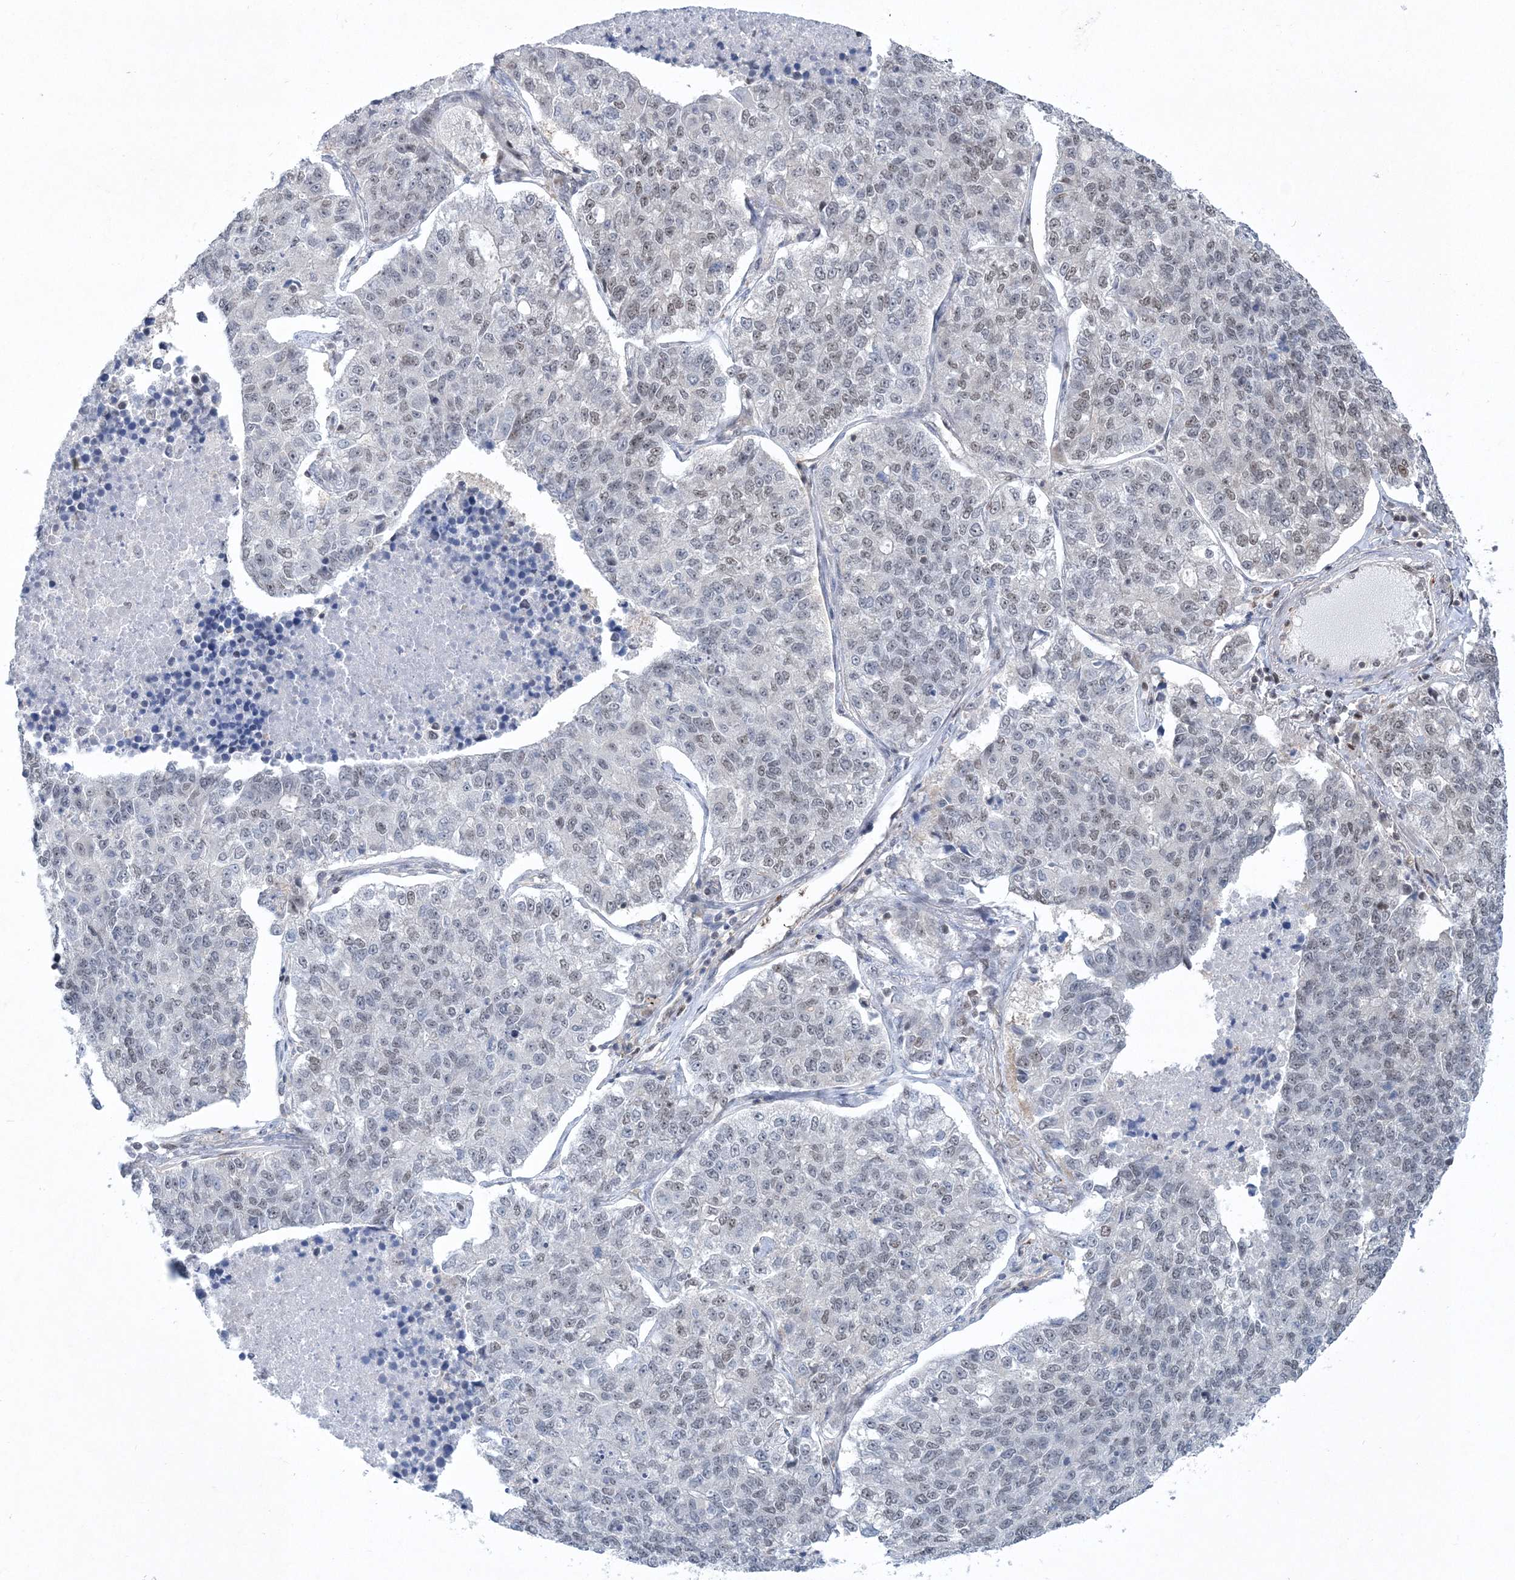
{"staining": {"intensity": "weak", "quantity": "<25%", "location": "nuclear"}, "tissue": "lung cancer", "cell_type": "Tumor cells", "image_type": "cancer", "snomed": [{"axis": "morphology", "description": "Adenocarcinoma, NOS"}, {"axis": "topography", "description": "Lung"}], "caption": "This is an immunohistochemistry (IHC) photomicrograph of adenocarcinoma (lung). There is no positivity in tumor cells.", "gene": "PDS5A", "patient": {"sex": "male", "age": 49}}